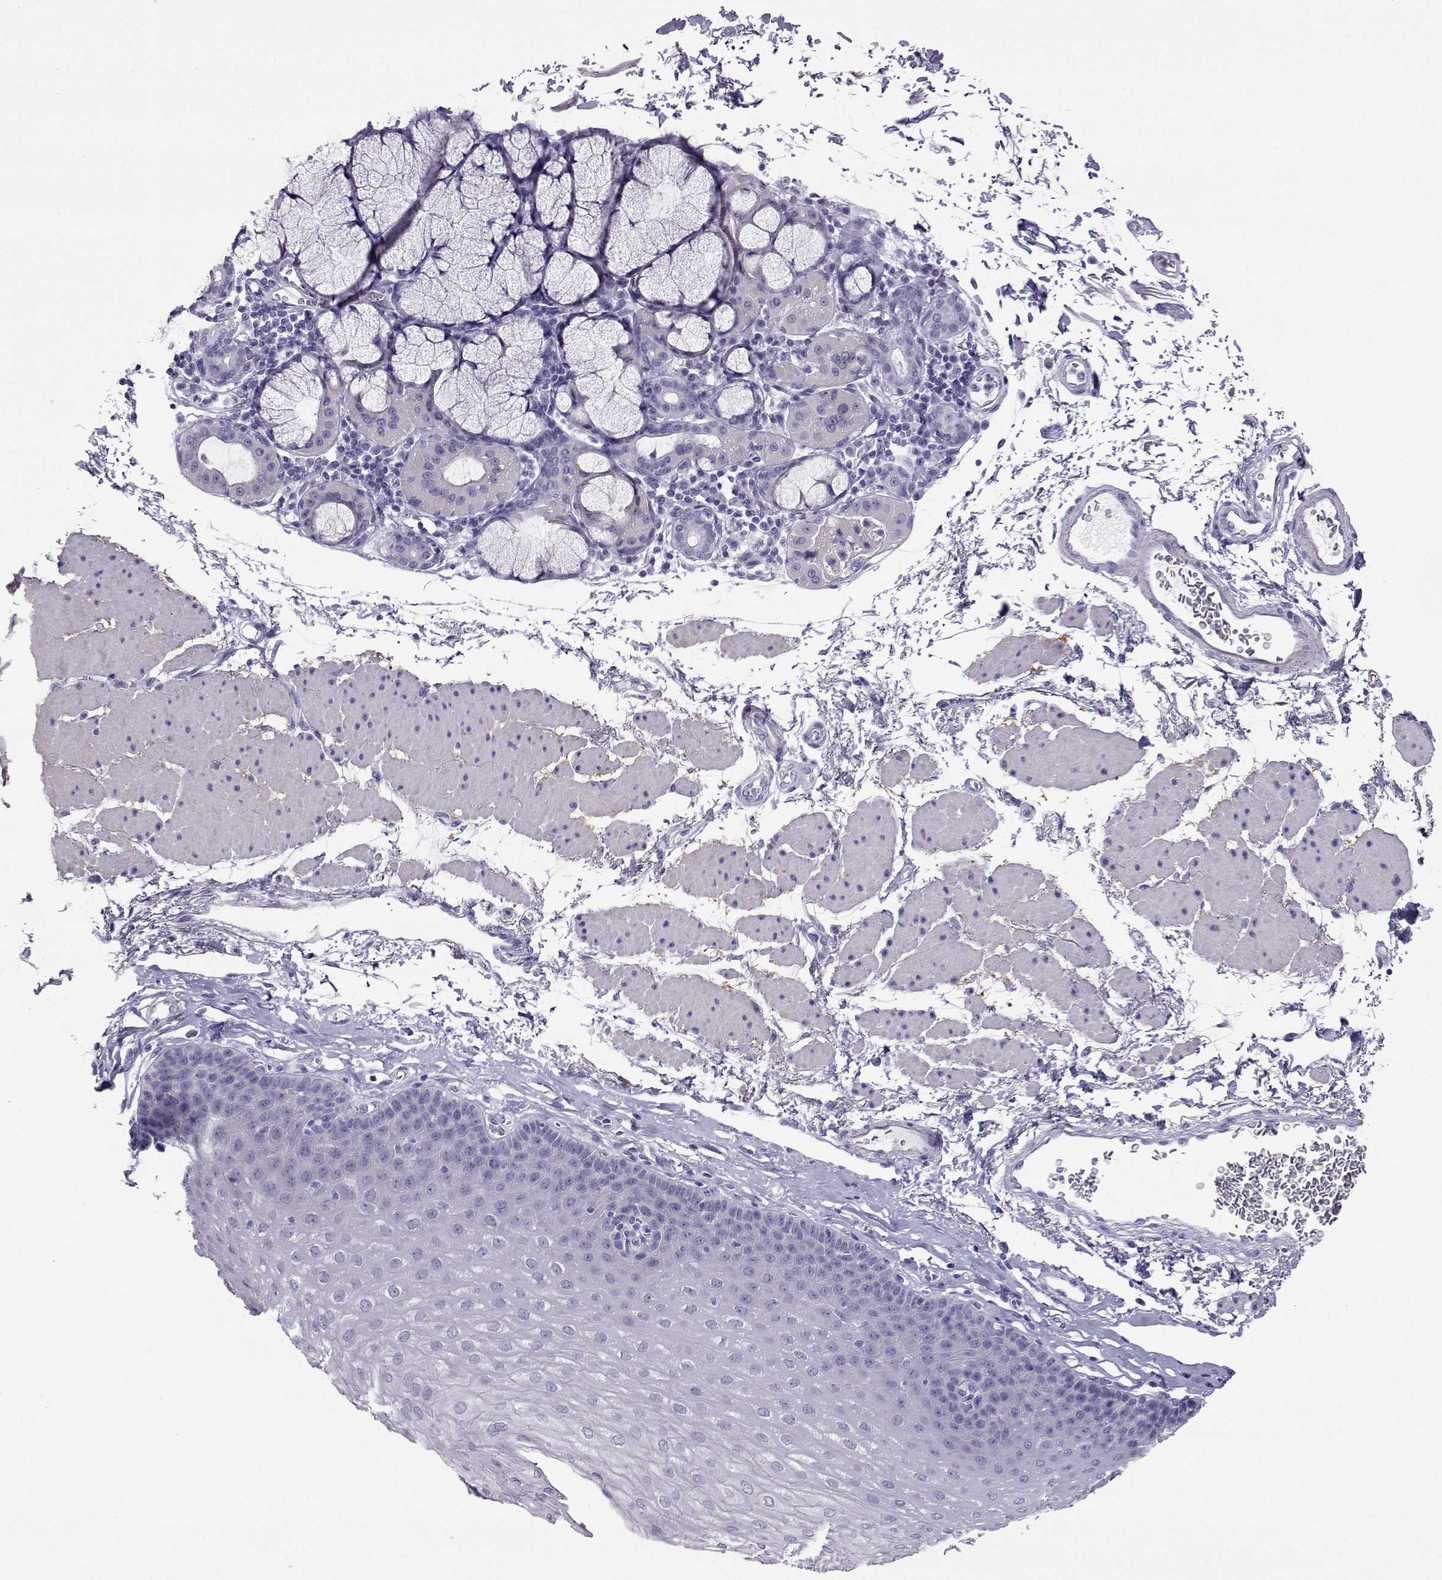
{"staining": {"intensity": "negative", "quantity": "none", "location": "none"}, "tissue": "esophagus", "cell_type": "Squamous epithelial cells", "image_type": "normal", "snomed": [{"axis": "morphology", "description": "Normal tissue, NOS"}, {"axis": "topography", "description": "Esophagus"}], "caption": "Immunohistochemical staining of benign esophagus displays no significant expression in squamous epithelial cells.", "gene": "PLIN4", "patient": {"sex": "female", "age": 81}}